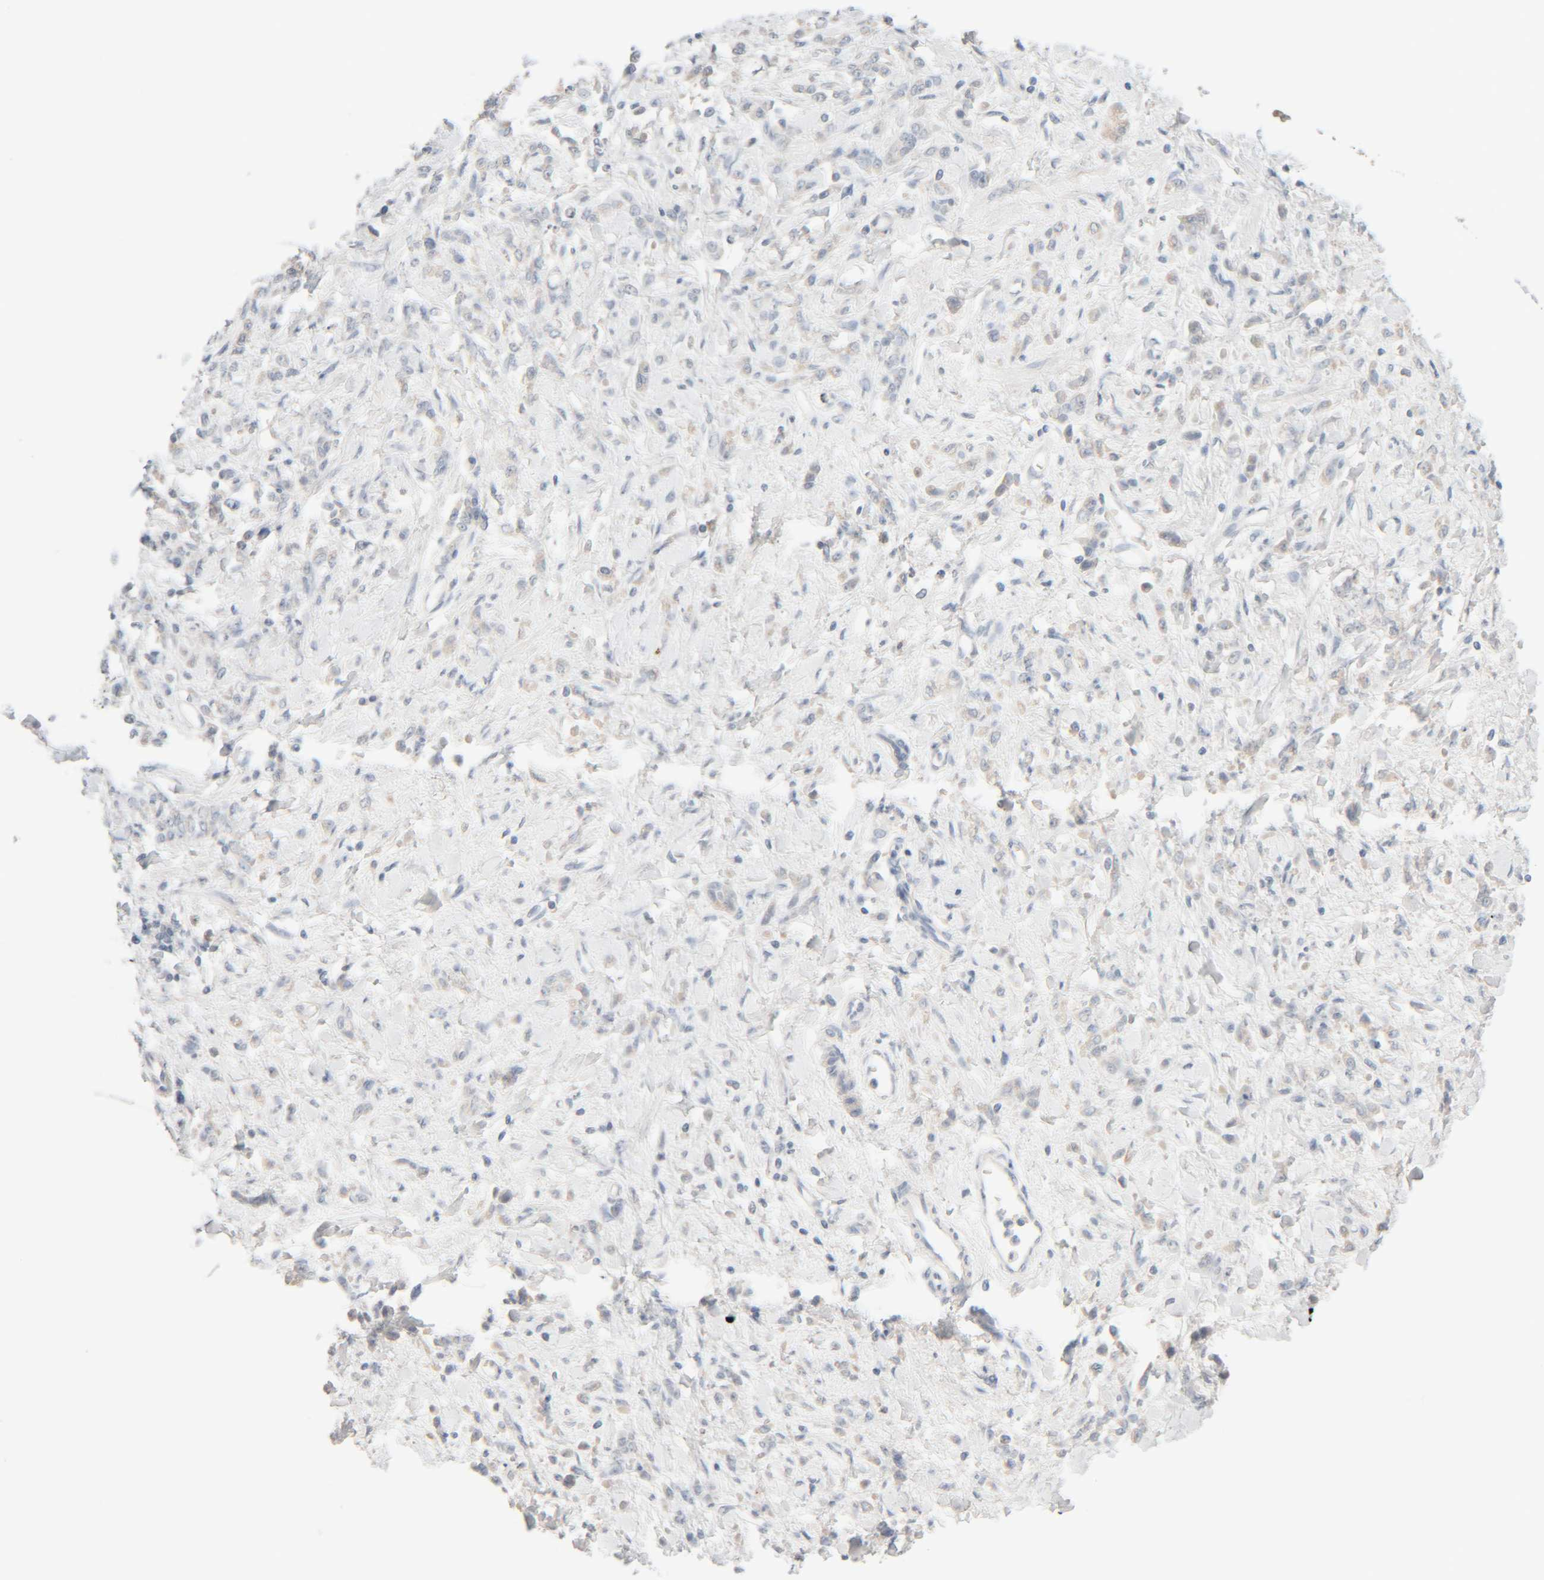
{"staining": {"intensity": "negative", "quantity": "none", "location": "none"}, "tissue": "stomach cancer", "cell_type": "Tumor cells", "image_type": "cancer", "snomed": [{"axis": "morphology", "description": "Normal tissue, NOS"}, {"axis": "morphology", "description": "Adenocarcinoma, NOS"}, {"axis": "topography", "description": "Stomach"}], "caption": "This is an immunohistochemistry (IHC) histopathology image of human adenocarcinoma (stomach). There is no positivity in tumor cells.", "gene": "RIDA", "patient": {"sex": "male", "age": 82}}